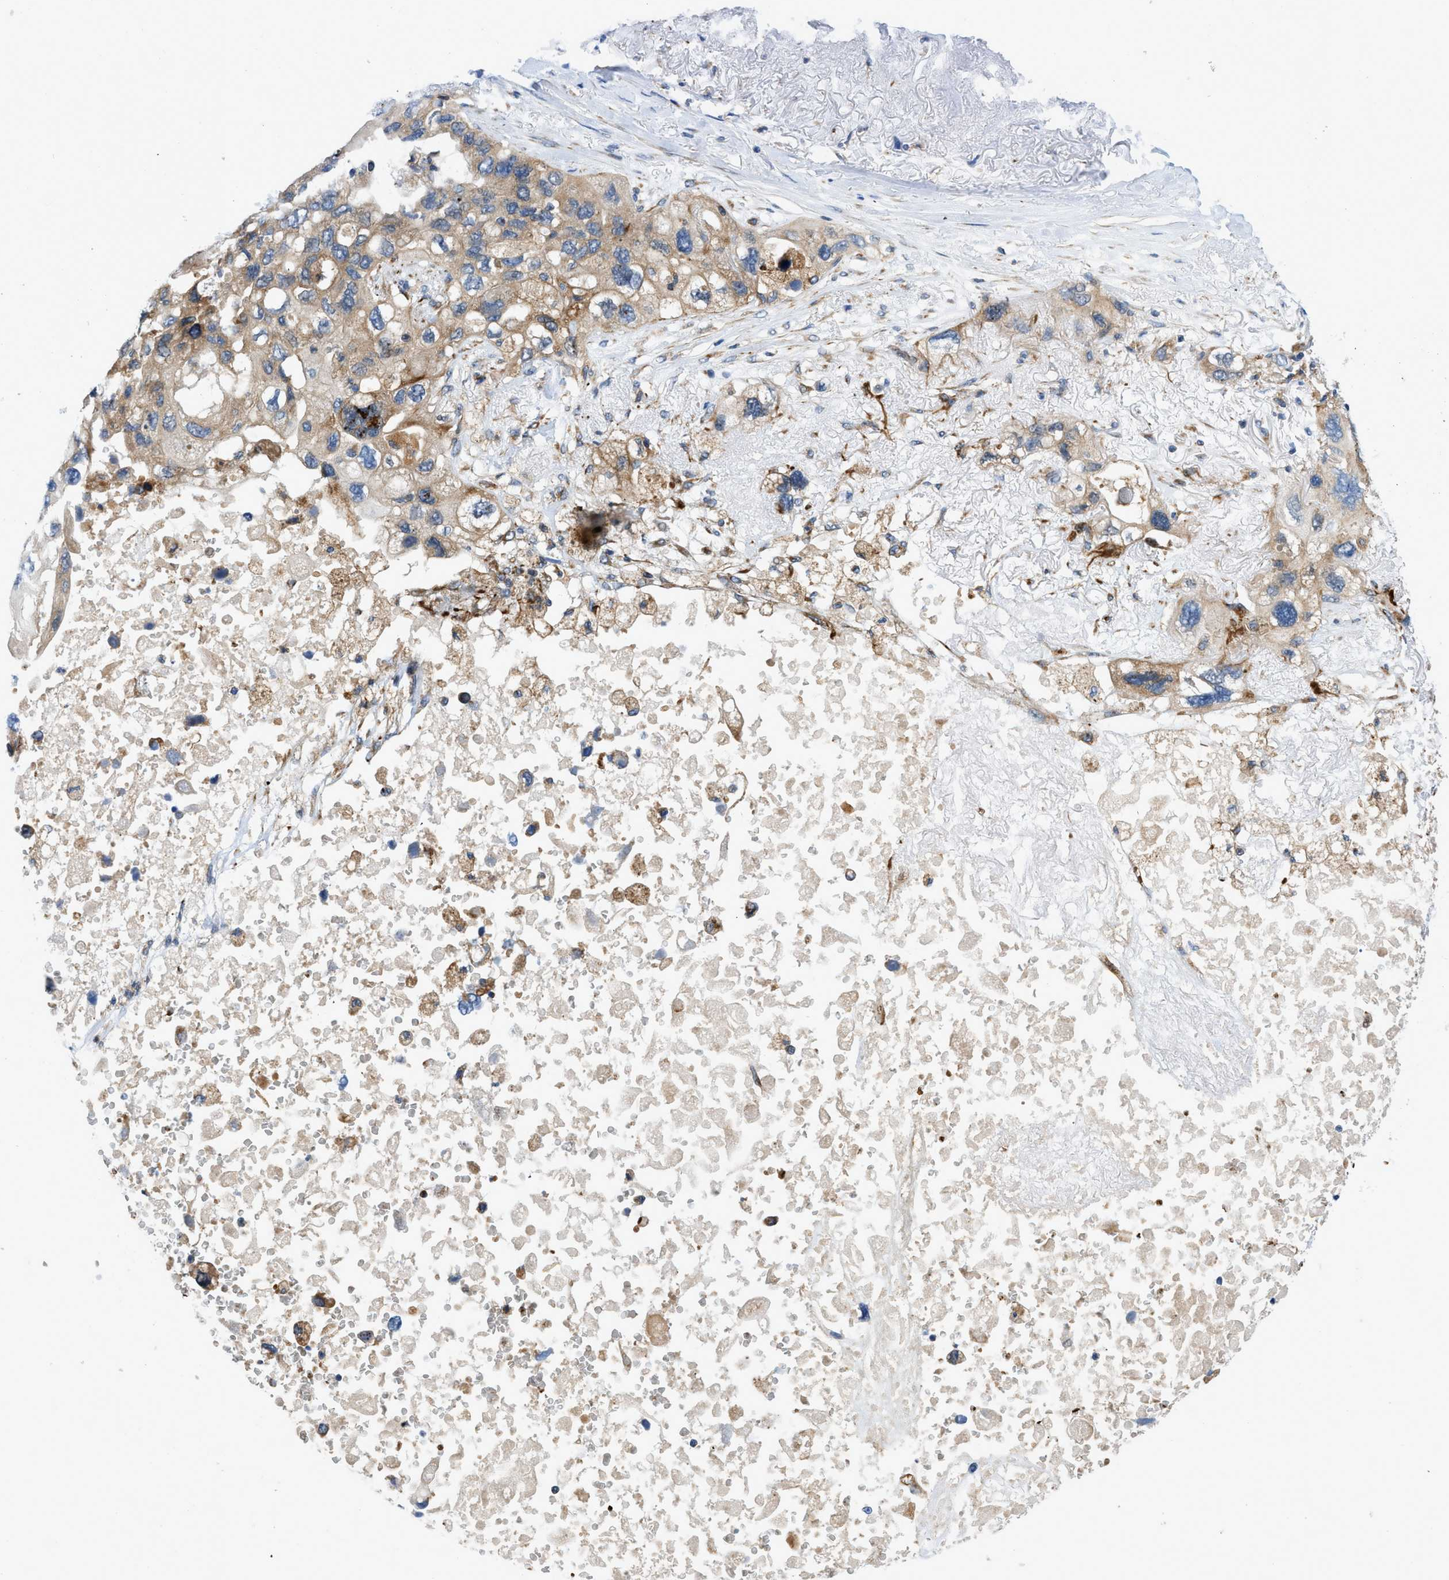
{"staining": {"intensity": "weak", "quantity": "25%-75%", "location": "cytoplasmic/membranous"}, "tissue": "lung cancer", "cell_type": "Tumor cells", "image_type": "cancer", "snomed": [{"axis": "morphology", "description": "Squamous cell carcinoma, NOS"}, {"axis": "topography", "description": "Lung"}], "caption": "This is an image of IHC staining of lung cancer (squamous cell carcinoma), which shows weak positivity in the cytoplasmic/membranous of tumor cells.", "gene": "ZNF831", "patient": {"sex": "female", "age": 73}}